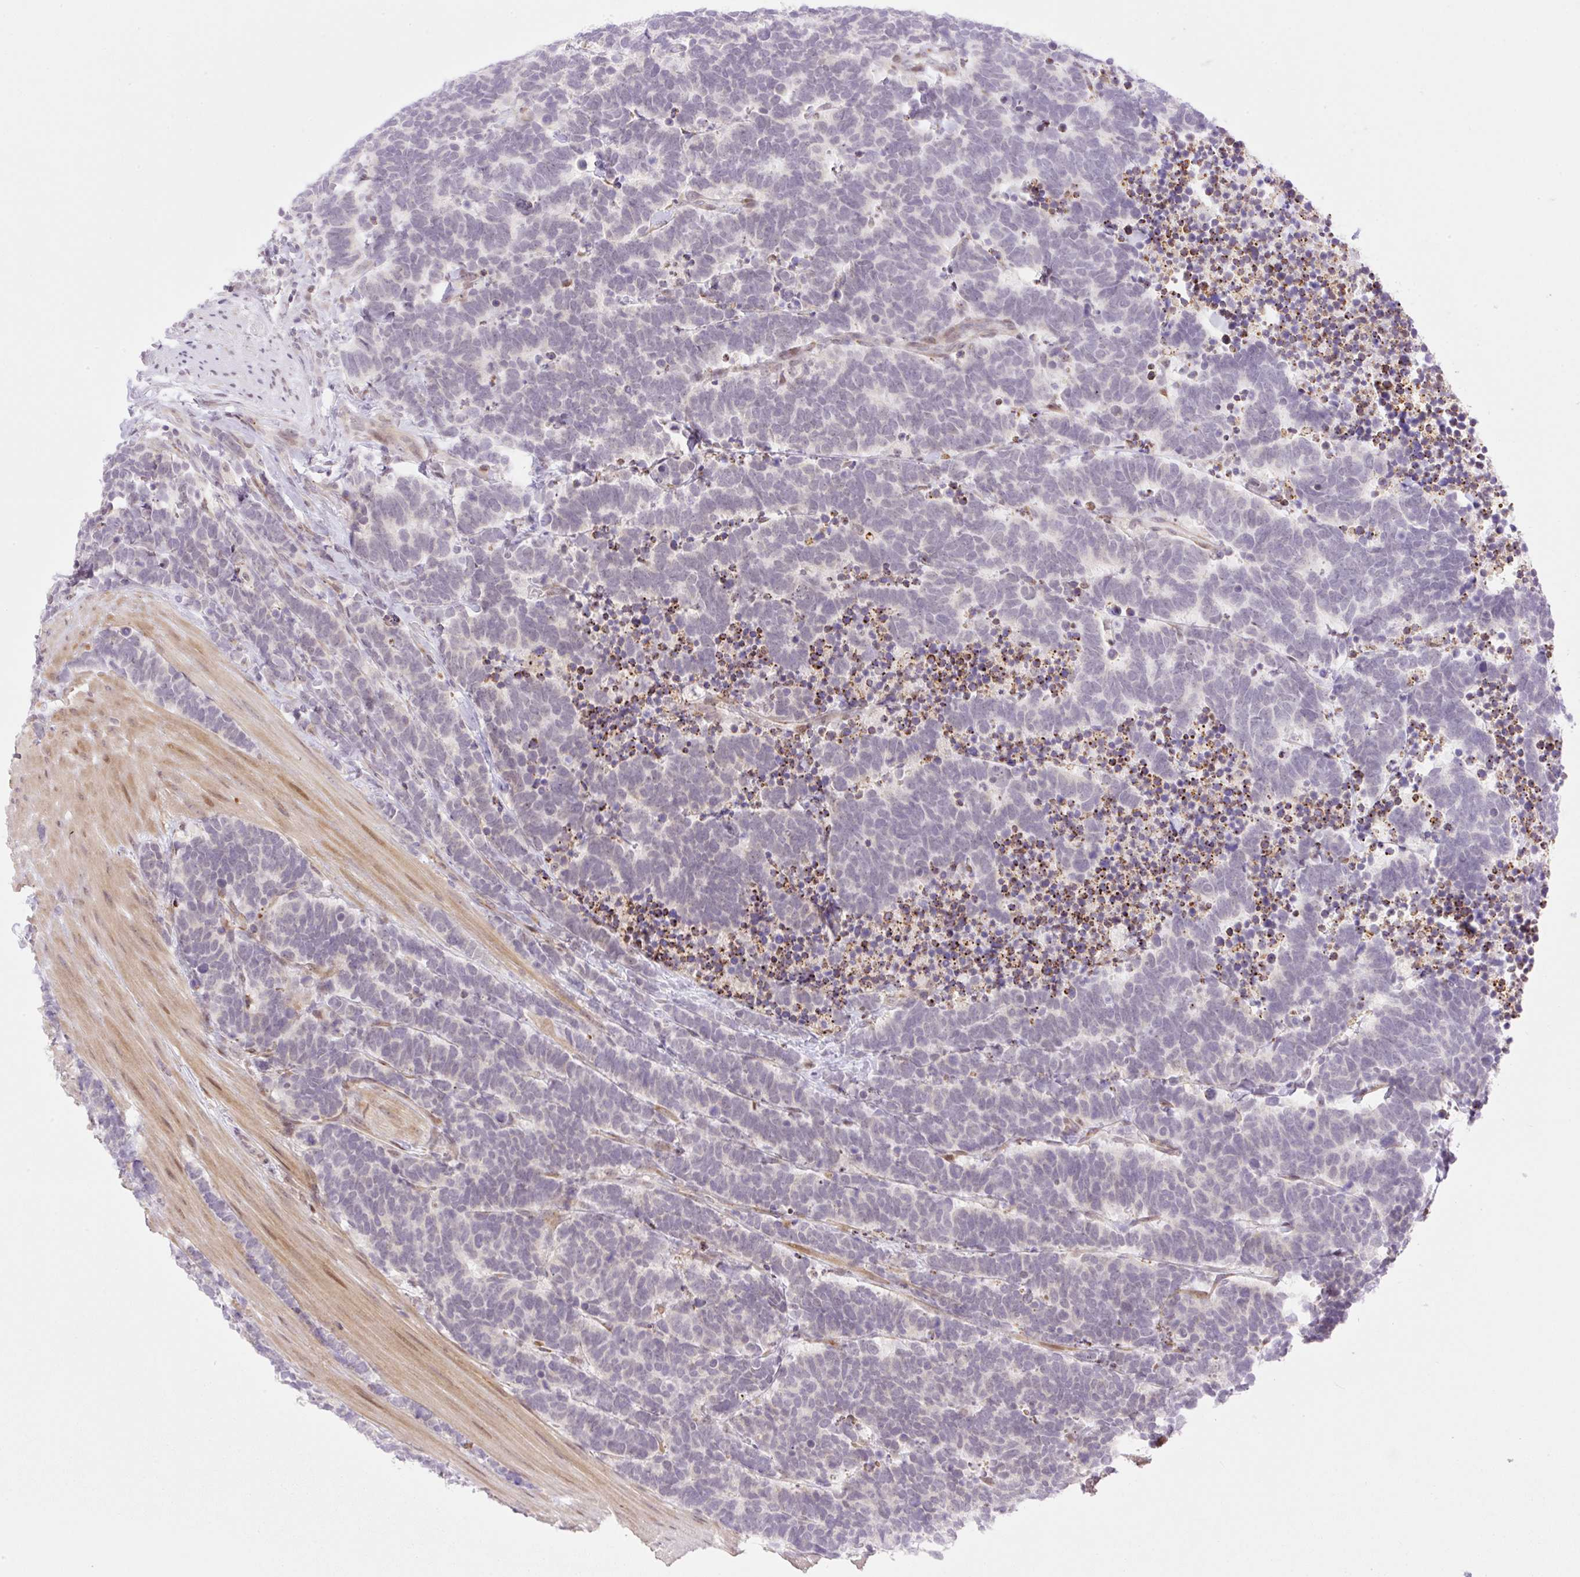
{"staining": {"intensity": "negative", "quantity": "none", "location": "none"}, "tissue": "carcinoid", "cell_type": "Tumor cells", "image_type": "cancer", "snomed": [{"axis": "morphology", "description": "Carcinoma, NOS"}, {"axis": "morphology", "description": "Carcinoid, malignant, NOS"}, {"axis": "topography", "description": "Urinary bladder"}], "caption": "An image of human carcinoid is negative for staining in tumor cells. (DAB IHC visualized using brightfield microscopy, high magnification).", "gene": "ZFP41", "patient": {"sex": "male", "age": 57}}